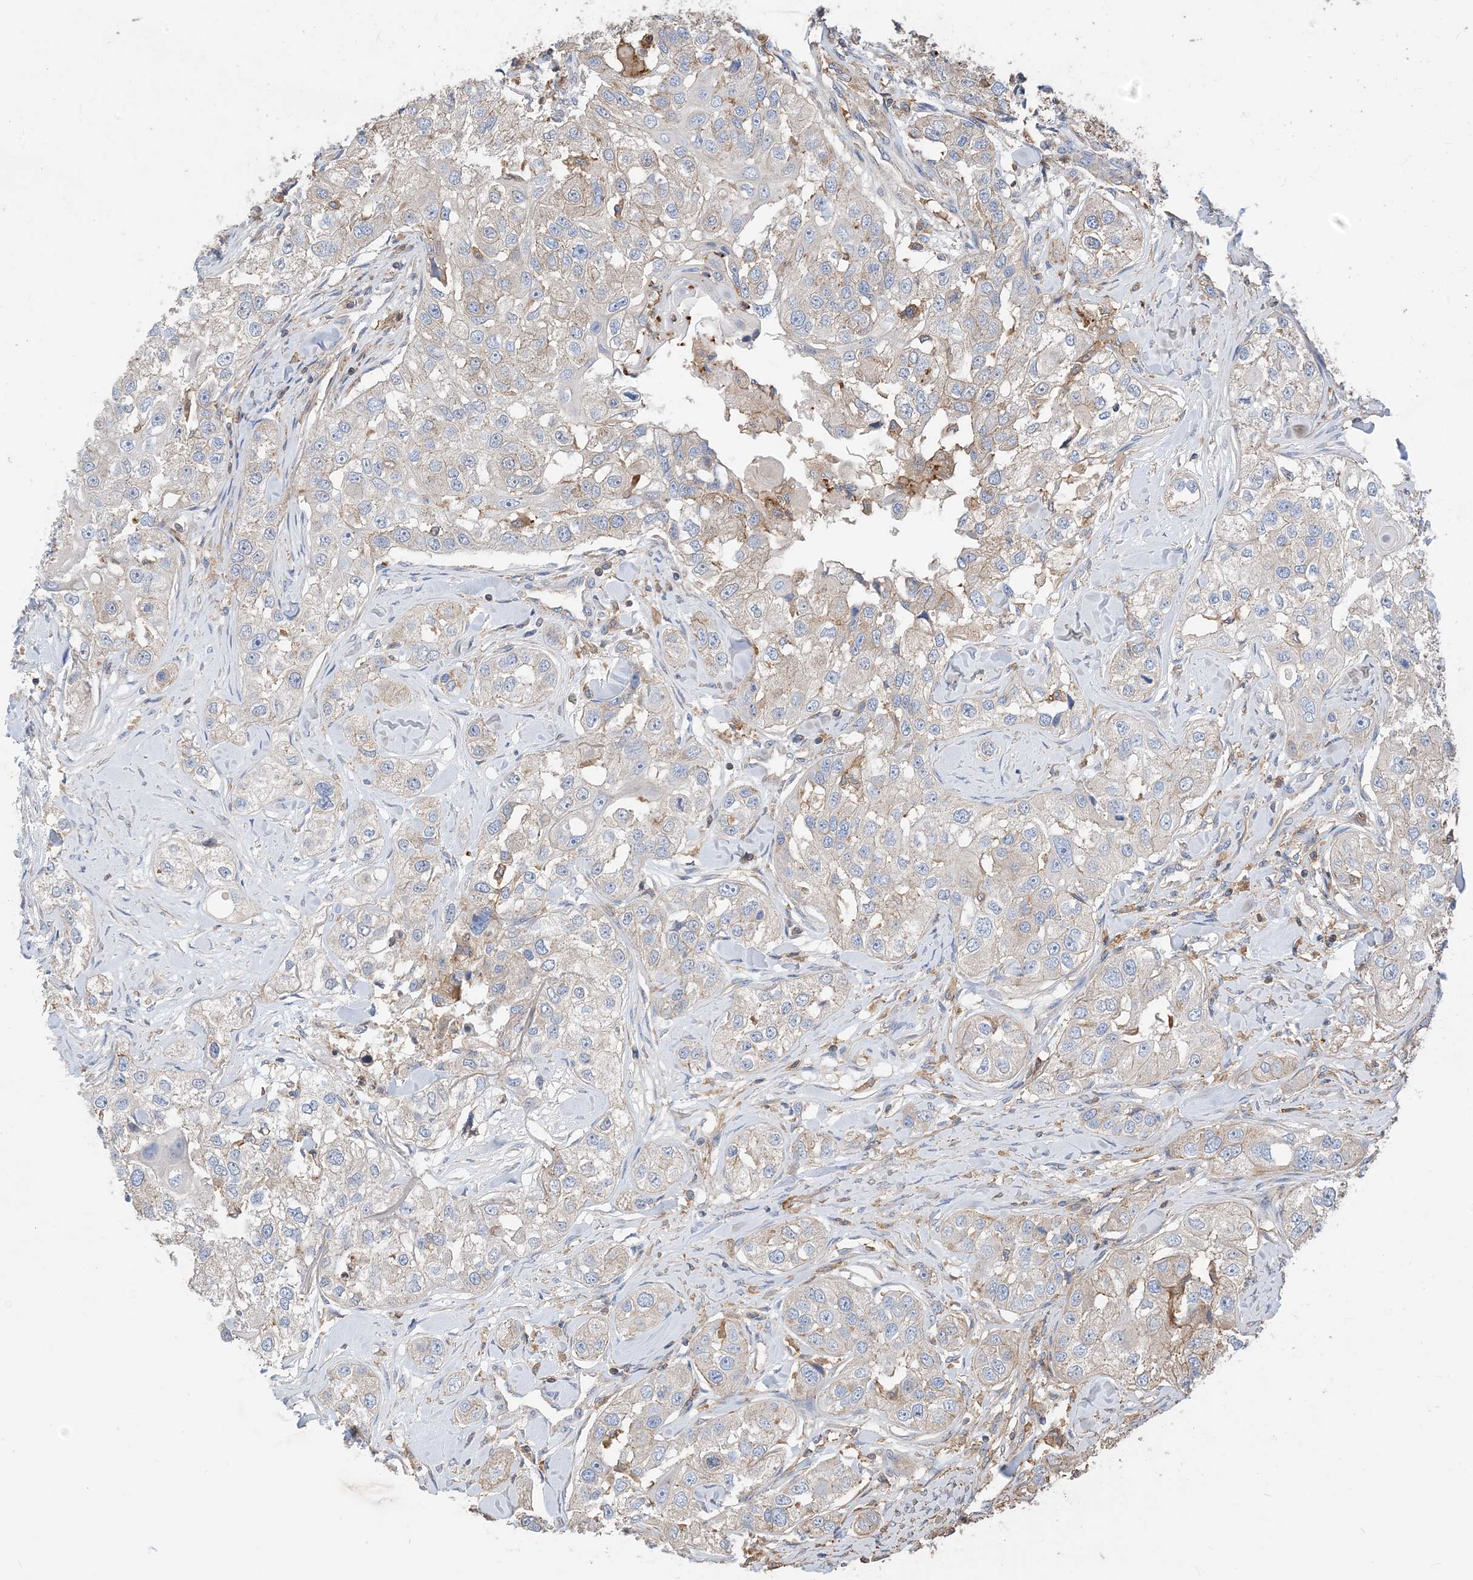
{"staining": {"intensity": "moderate", "quantity": "<25%", "location": "cytoplasmic/membranous"}, "tissue": "head and neck cancer", "cell_type": "Tumor cells", "image_type": "cancer", "snomed": [{"axis": "morphology", "description": "Normal tissue, NOS"}, {"axis": "morphology", "description": "Squamous cell carcinoma, NOS"}, {"axis": "topography", "description": "Skeletal muscle"}, {"axis": "topography", "description": "Head-Neck"}], "caption": "Moderate cytoplasmic/membranous expression is appreciated in about <25% of tumor cells in head and neck cancer. The staining was performed using DAB, with brown indicating positive protein expression. Nuclei are stained blue with hematoxylin.", "gene": "PARVG", "patient": {"sex": "male", "age": 51}}